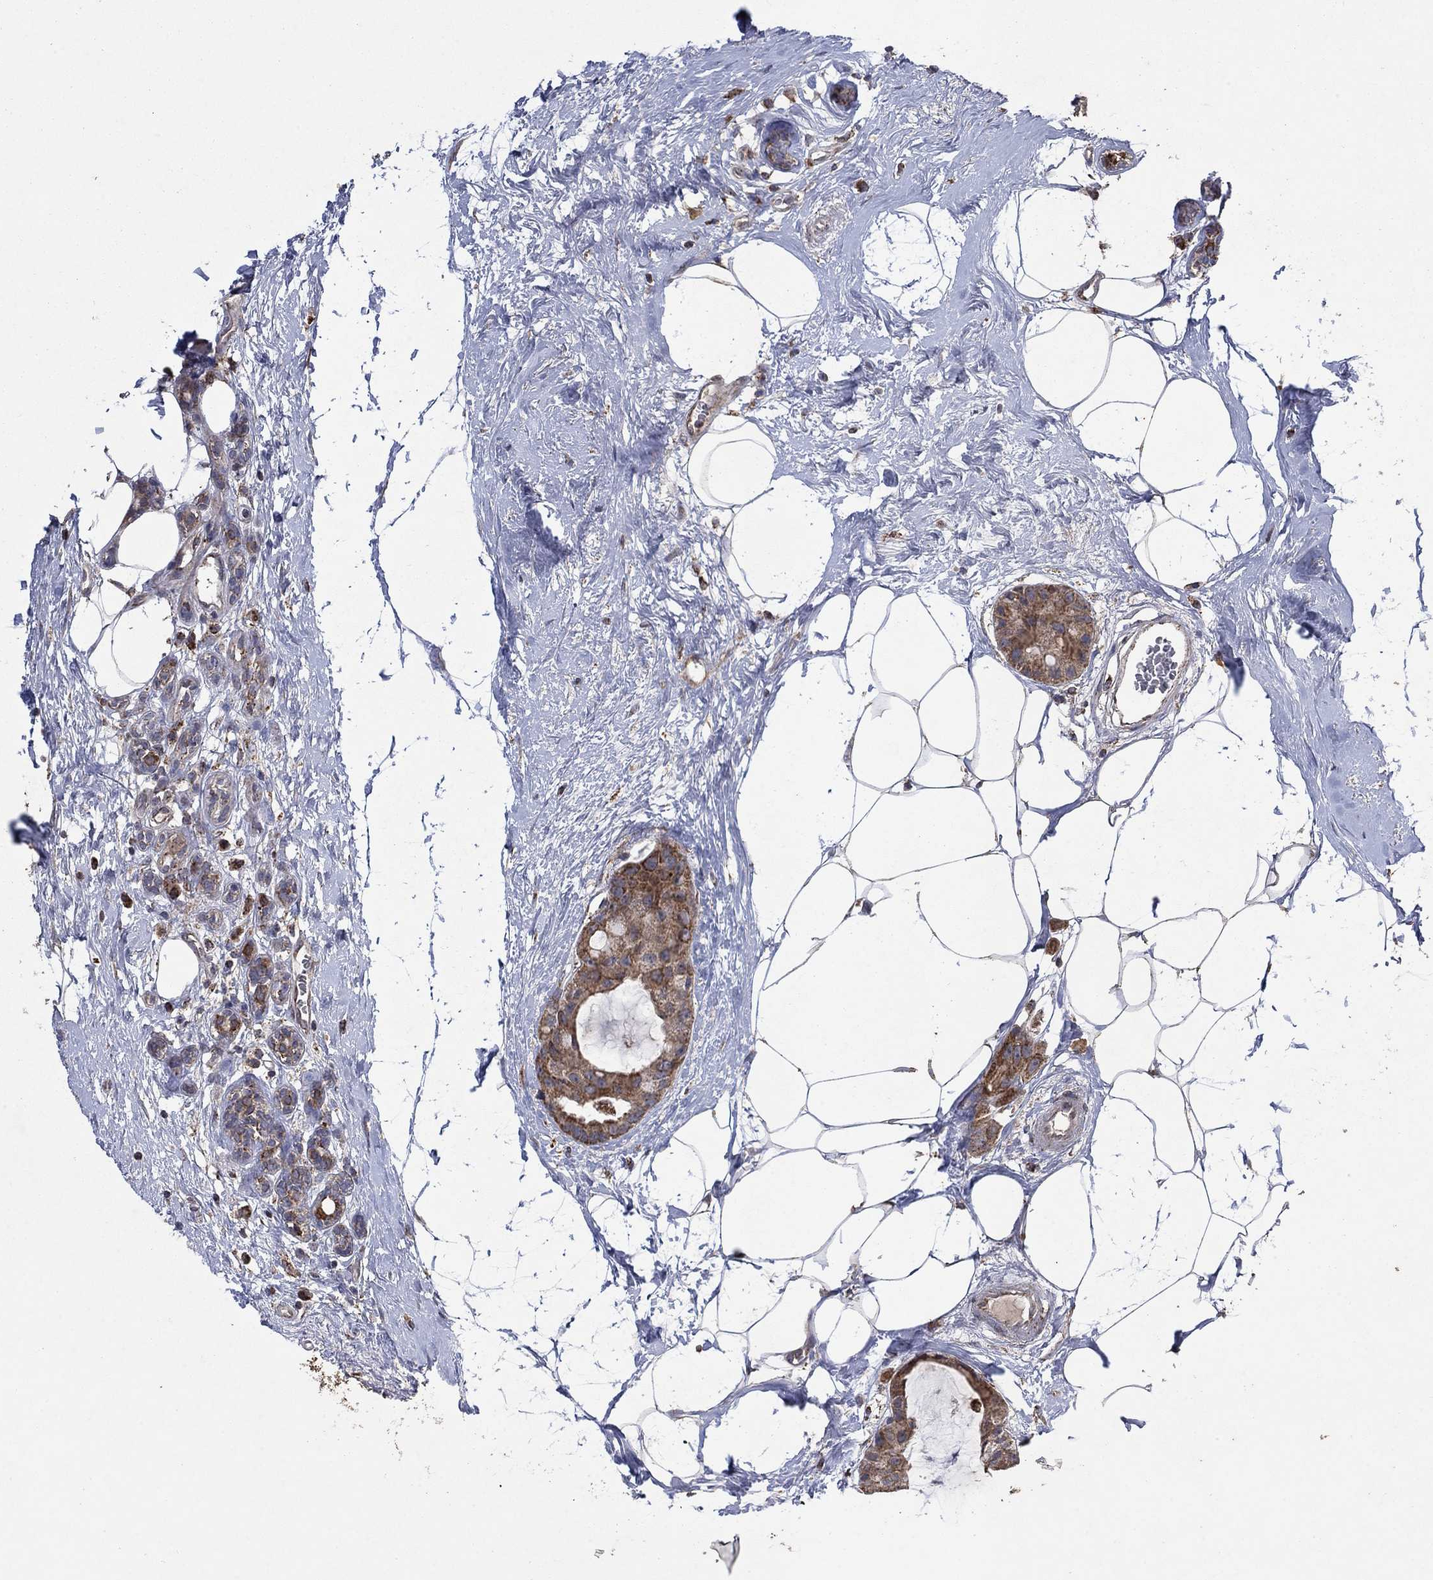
{"staining": {"intensity": "moderate", "quantity": ">75%", "location": "cytoplasmic/membranous"}, "tissue": "breast cancer", "cell_type": "Tumor cells", "image_type": "cancer", "snomed": [{"axis": "morphology", "description": "Duct carcinoma"}, {"axis": "topography", "description": "Breast"}], "caption": "A brown stain labels moderate cytoplasmic/membranous staining of a protein in breast cancer tumor cells. (DAB (3,3'-diaminobenzidine) IHC with brightfield microscopy, high magnification).", "gene": "DPH1", "patient": {"sex": "female", "age": 45}}